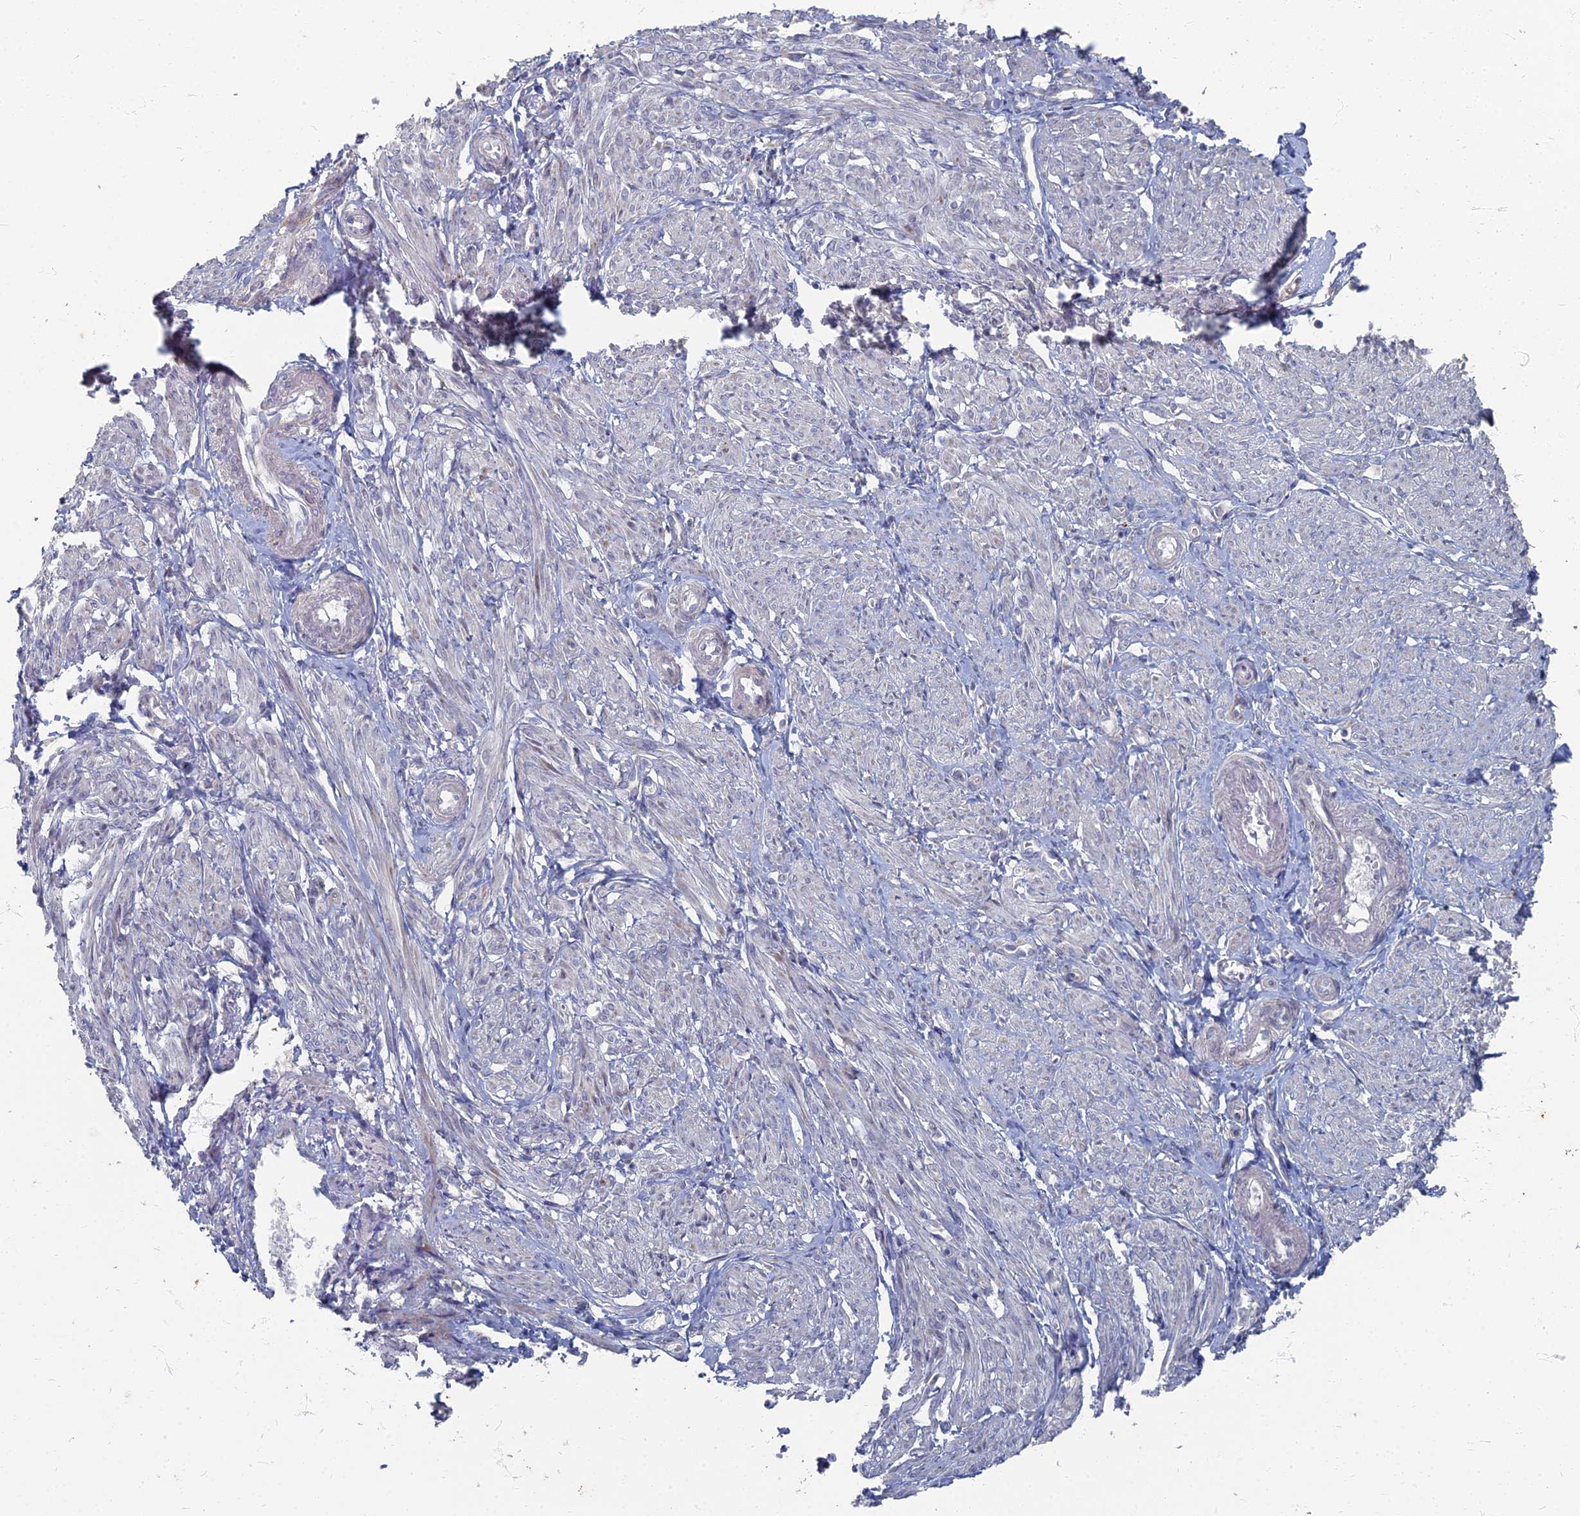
{"staining": {"intensity": "negative", "quantity": "none", "location": "none"}, "tissue": "smooth muscle", "cell_type": "Smooth muscle cells", "image_type": "normal", "snomed": [{"axis": "morphology", "description": "Normal tissue, NOS"}, {"axis": "topography", "description": "Smooth muscle"}], "caption": "The IHC micrograph has no significant staining in smooth muscle cells of smooth muscle. (Stains: DAB (3,3'-diaminobenzidine) immunohistochemistry with hematoxylin counter stain, Microscopy: brightfield microscopy at high magnification).", "gene": "TMEM128", "patient": {"sex": "female", "age": 39}}